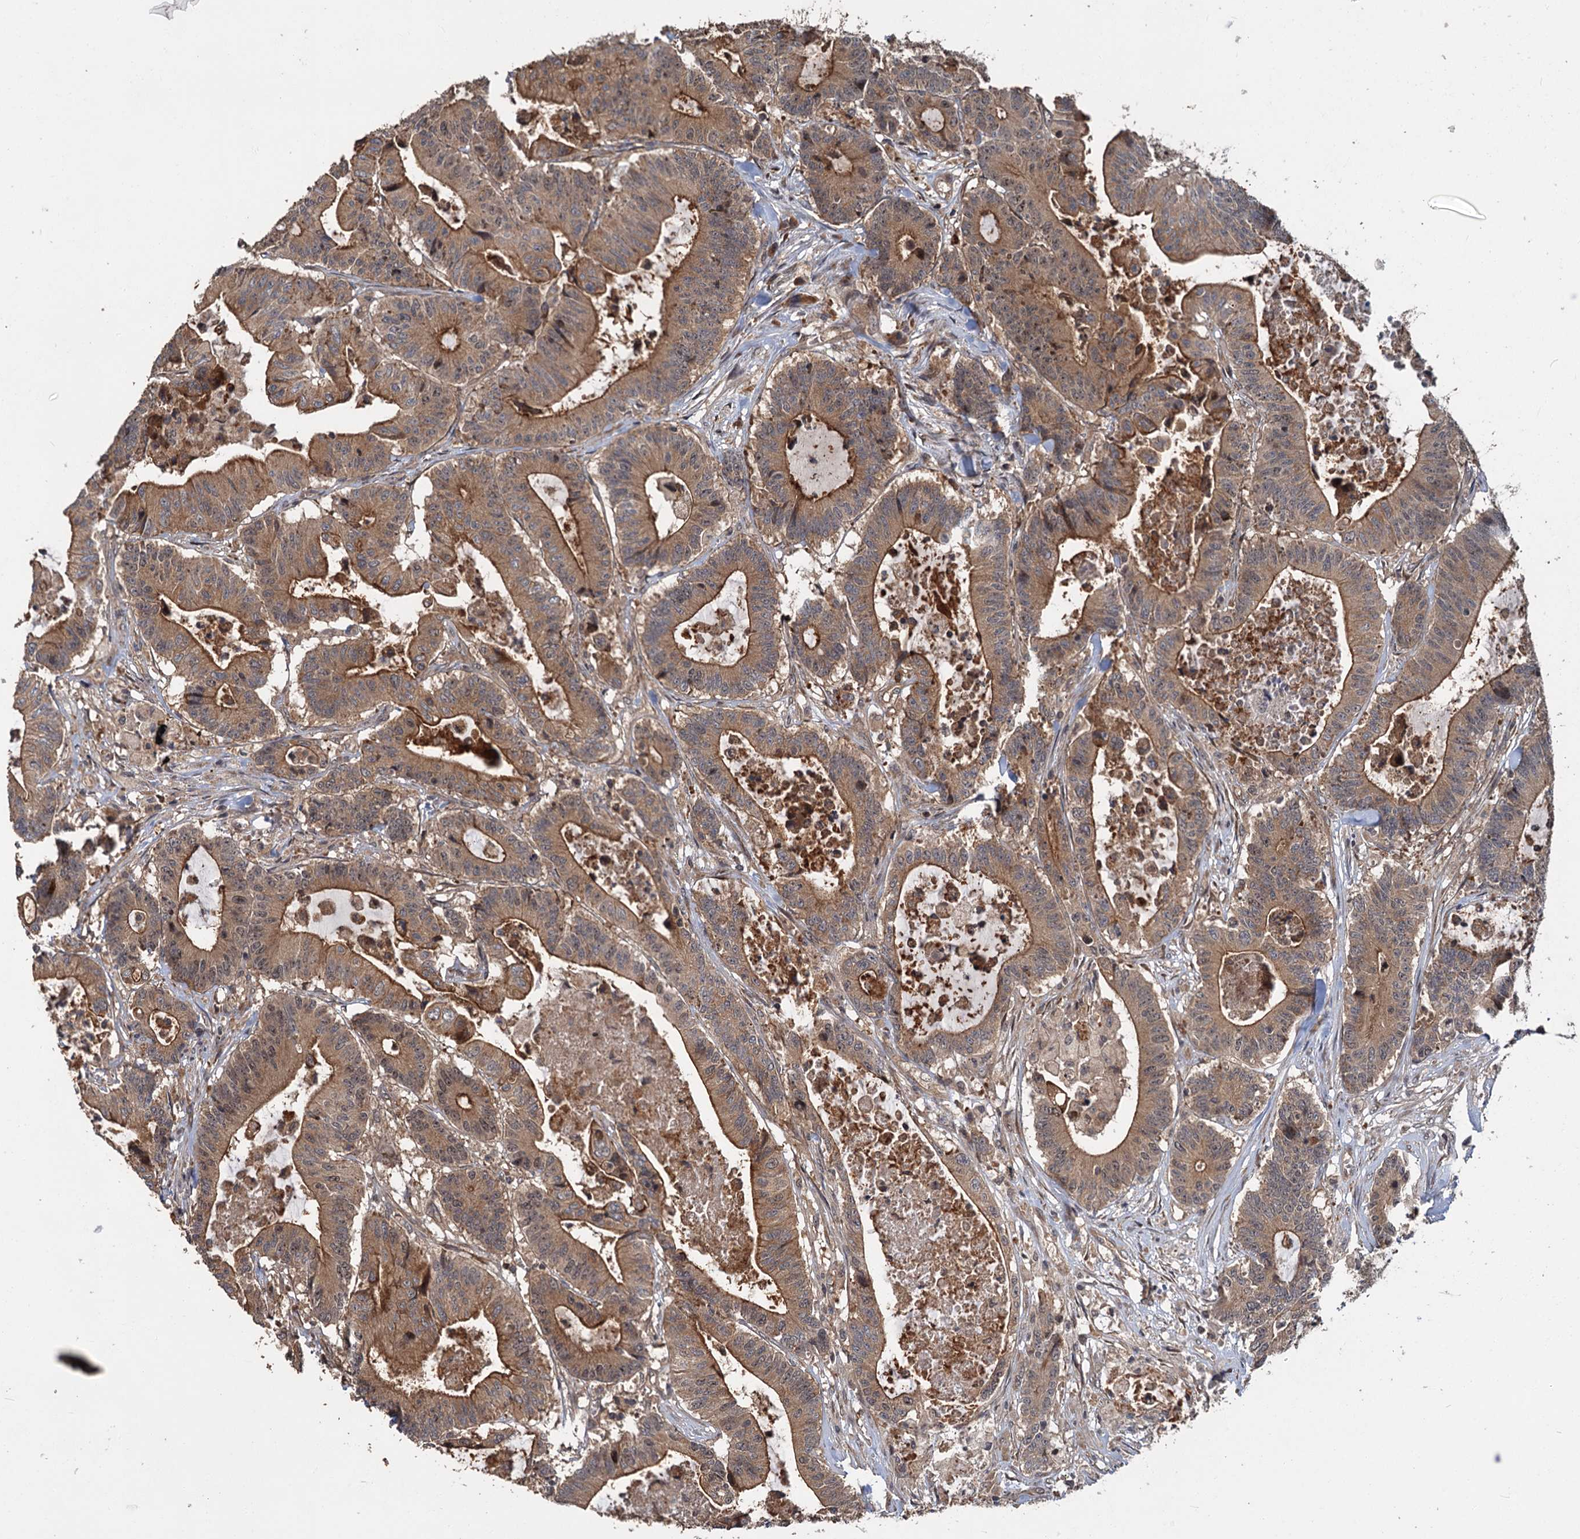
{"staining": {"intensity": "moderate", "quantity": ">75%", "location": "cytoplasmic/membranous"}, "tissue": "colorectal cancer", "cell_type": "Tumor cells", "image_type": "cancer", "snomed": [{"axis": "morphology", "description": "Adenocarcinoma, NOS"}, {"axis": "topography", "description": "Colon"}], "caption": "Colorectal cancer (adenocarcinoma) stained with IHC displays moderate cytoplasmic/membranous positivity in approximately >75% of tumor cells. (DAB (3,3'-diaminobenzidine) IHC, brown staining for protein, blue staining for nuclei).", "gene": "KANSL2", "patient": {"sex": "female", "age": 84}}